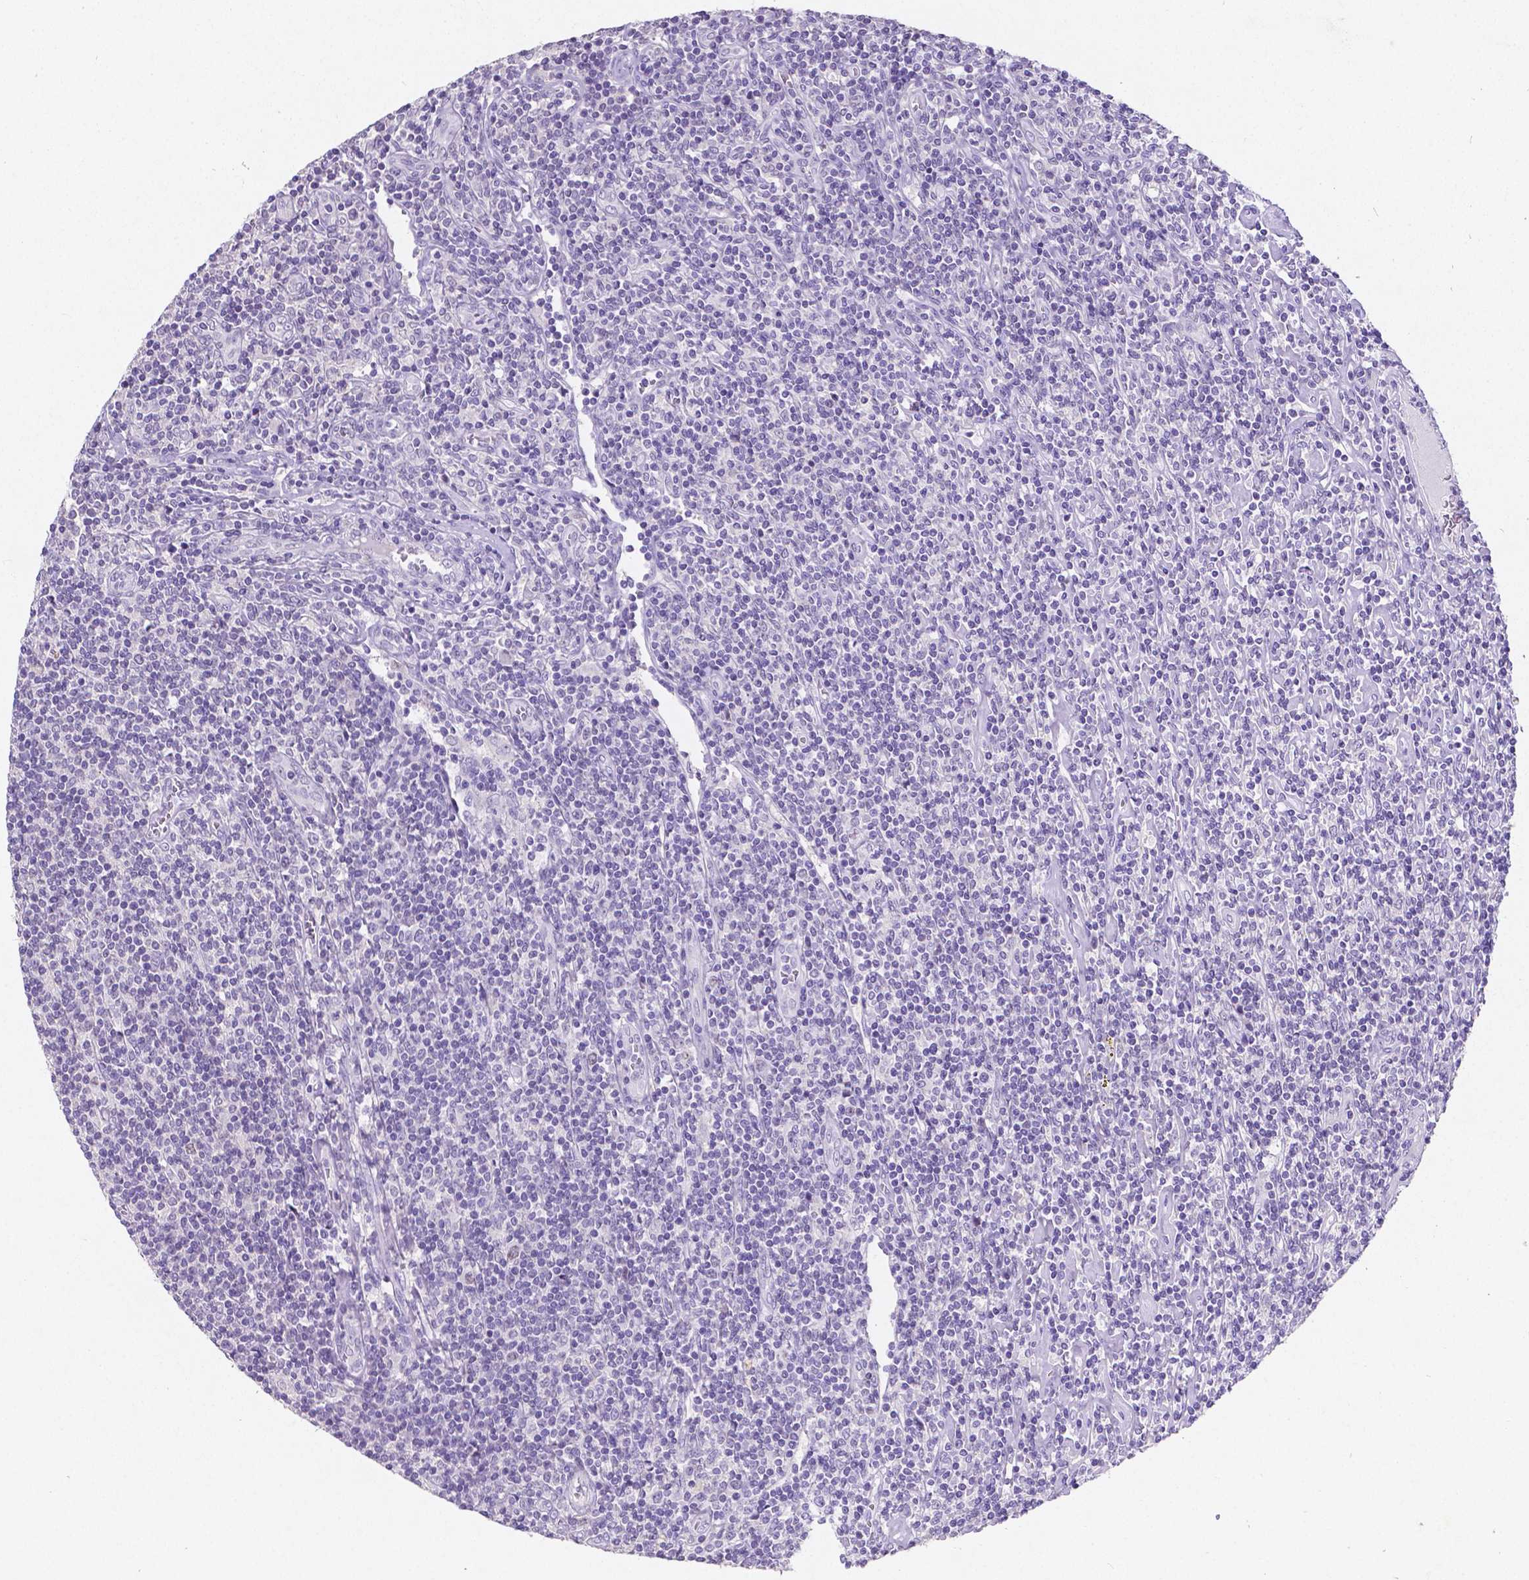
{"staining": {"intensity": "negative", "quantity": "none", "location": "none"}, "tissue": "lymphoma", "cell_type": "Tumor cells", "image_type": "cancer", "snomed": [{"axis": "morphology", "description": "Hodgkin's disease, NOS"}, {"axis": "topography", "description": "Lymph node"}], "caption": "DAB (3,3'-diaminobenzidine) immunohistochemical staining of human lymphoma exhibits no significant positivity in tumor cells.", "gene": "SATB2", "patient": {"sex": "male", "age": 40}}